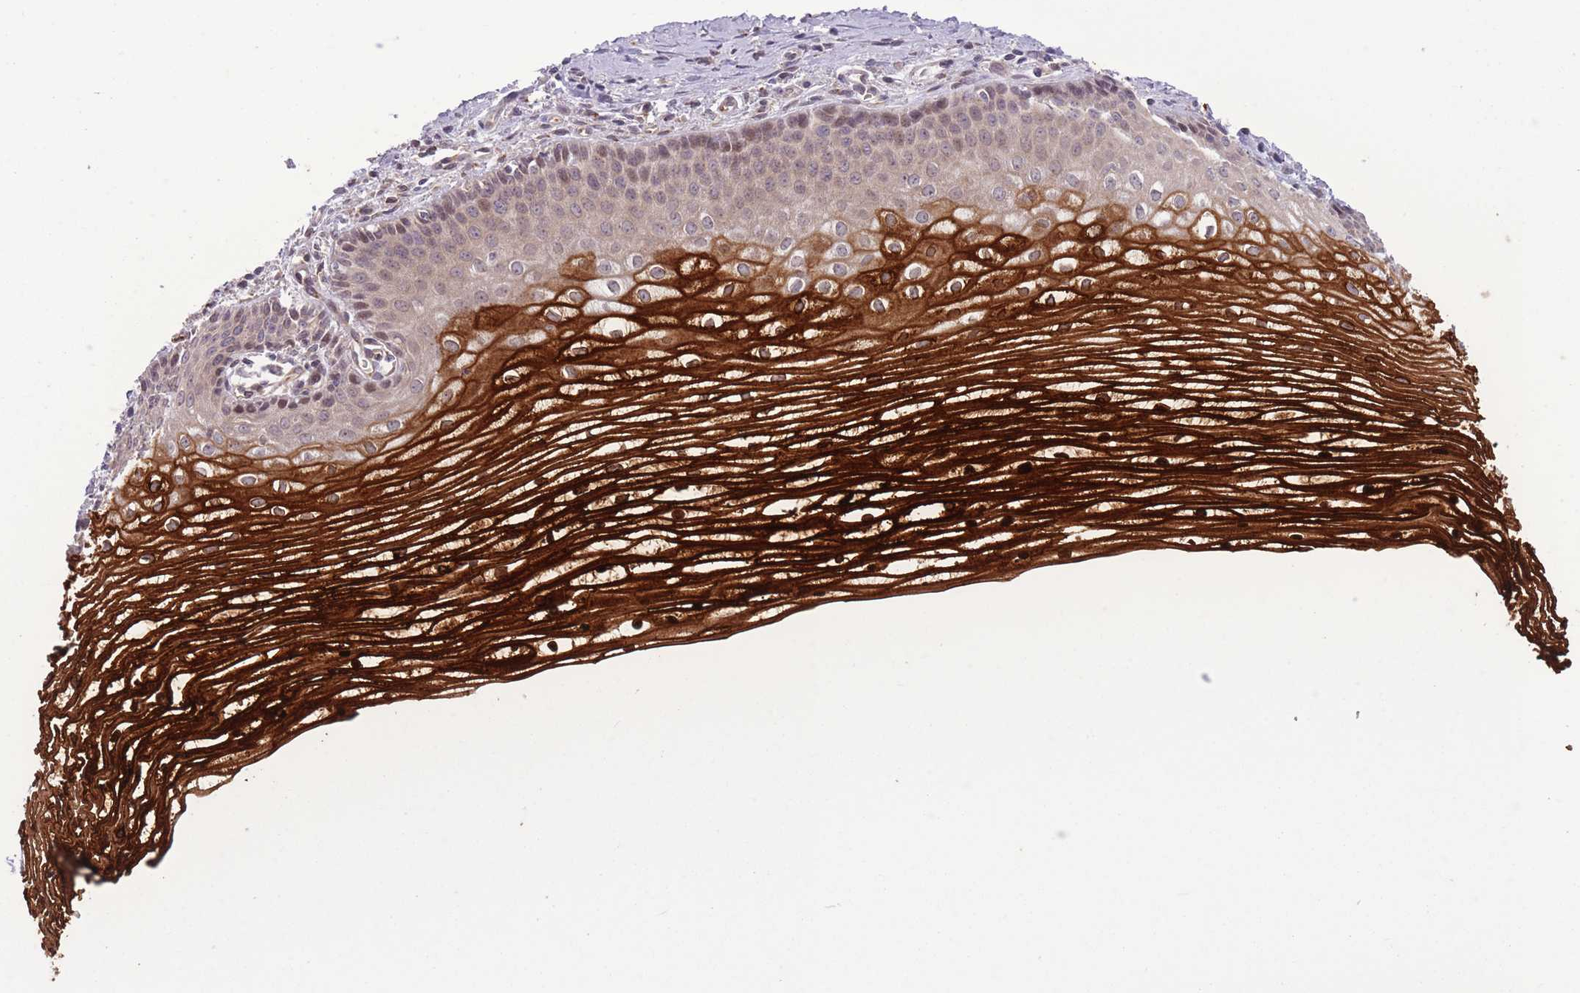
{"staining": {"intensity": "strong", "quantity": "25%-75%", "location": "cytoplasmic/membranous"}, "tissue": "cervix", "cell_type": "Glandular cells", "image_type": "normal", "snomed": [{"axis": "morphology", "description": "Normal tissue, NOS"}, {"axis": "topography", "description": "Cervix"}], "caption": "A brown stain shows strong cytoplasmic/membranous expression of a protein in glandular cells of benign cervix. Using DAB (brown) and hematoxylin (blue) stains, captured at high magnification using brightfield microscopy.", "gene": "ZBED5", "patient": {"sex": "female", "age": 47}}